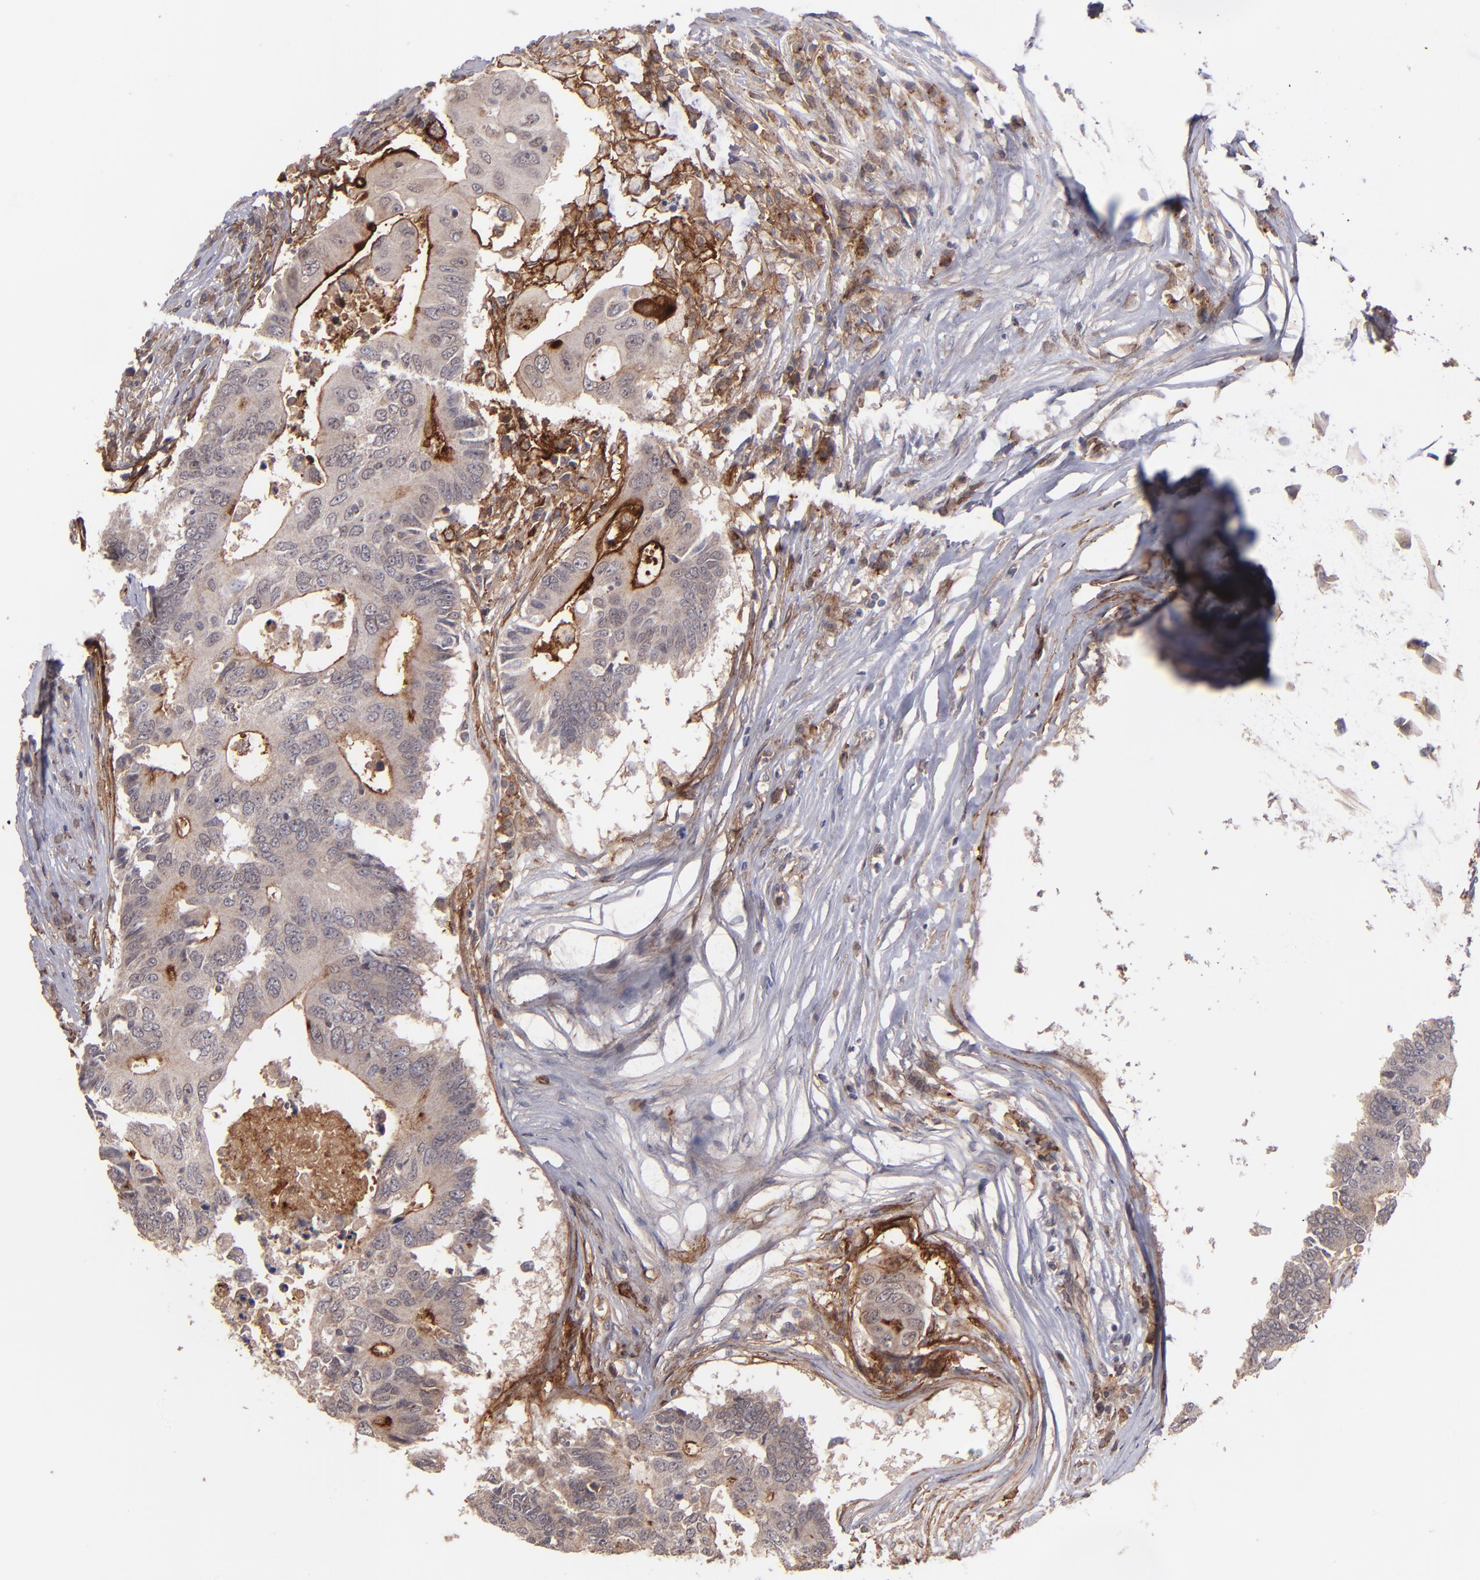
{"staining": {"intensity": "weak", "quantity": "25%-75%", "location": "cytoplasmic/membranous"}, "tissue": "colorectal cancer", "cell_type": "Tumor cells", "image_type": "cancer", "snomed": [{"axis": "morphology", "description": "Adenocarcinoma, NOS"}, {"axis": "topography", "description": "Colon"}], "caption": "Colorectal adenocarcinoma stained with immunohistochemistry displays weak cytoplasmic/membranous positivity in about 25%-75% of tumor cells.", "gene": "ICAM1", "patient": {"sex": "male", "age": 71}}